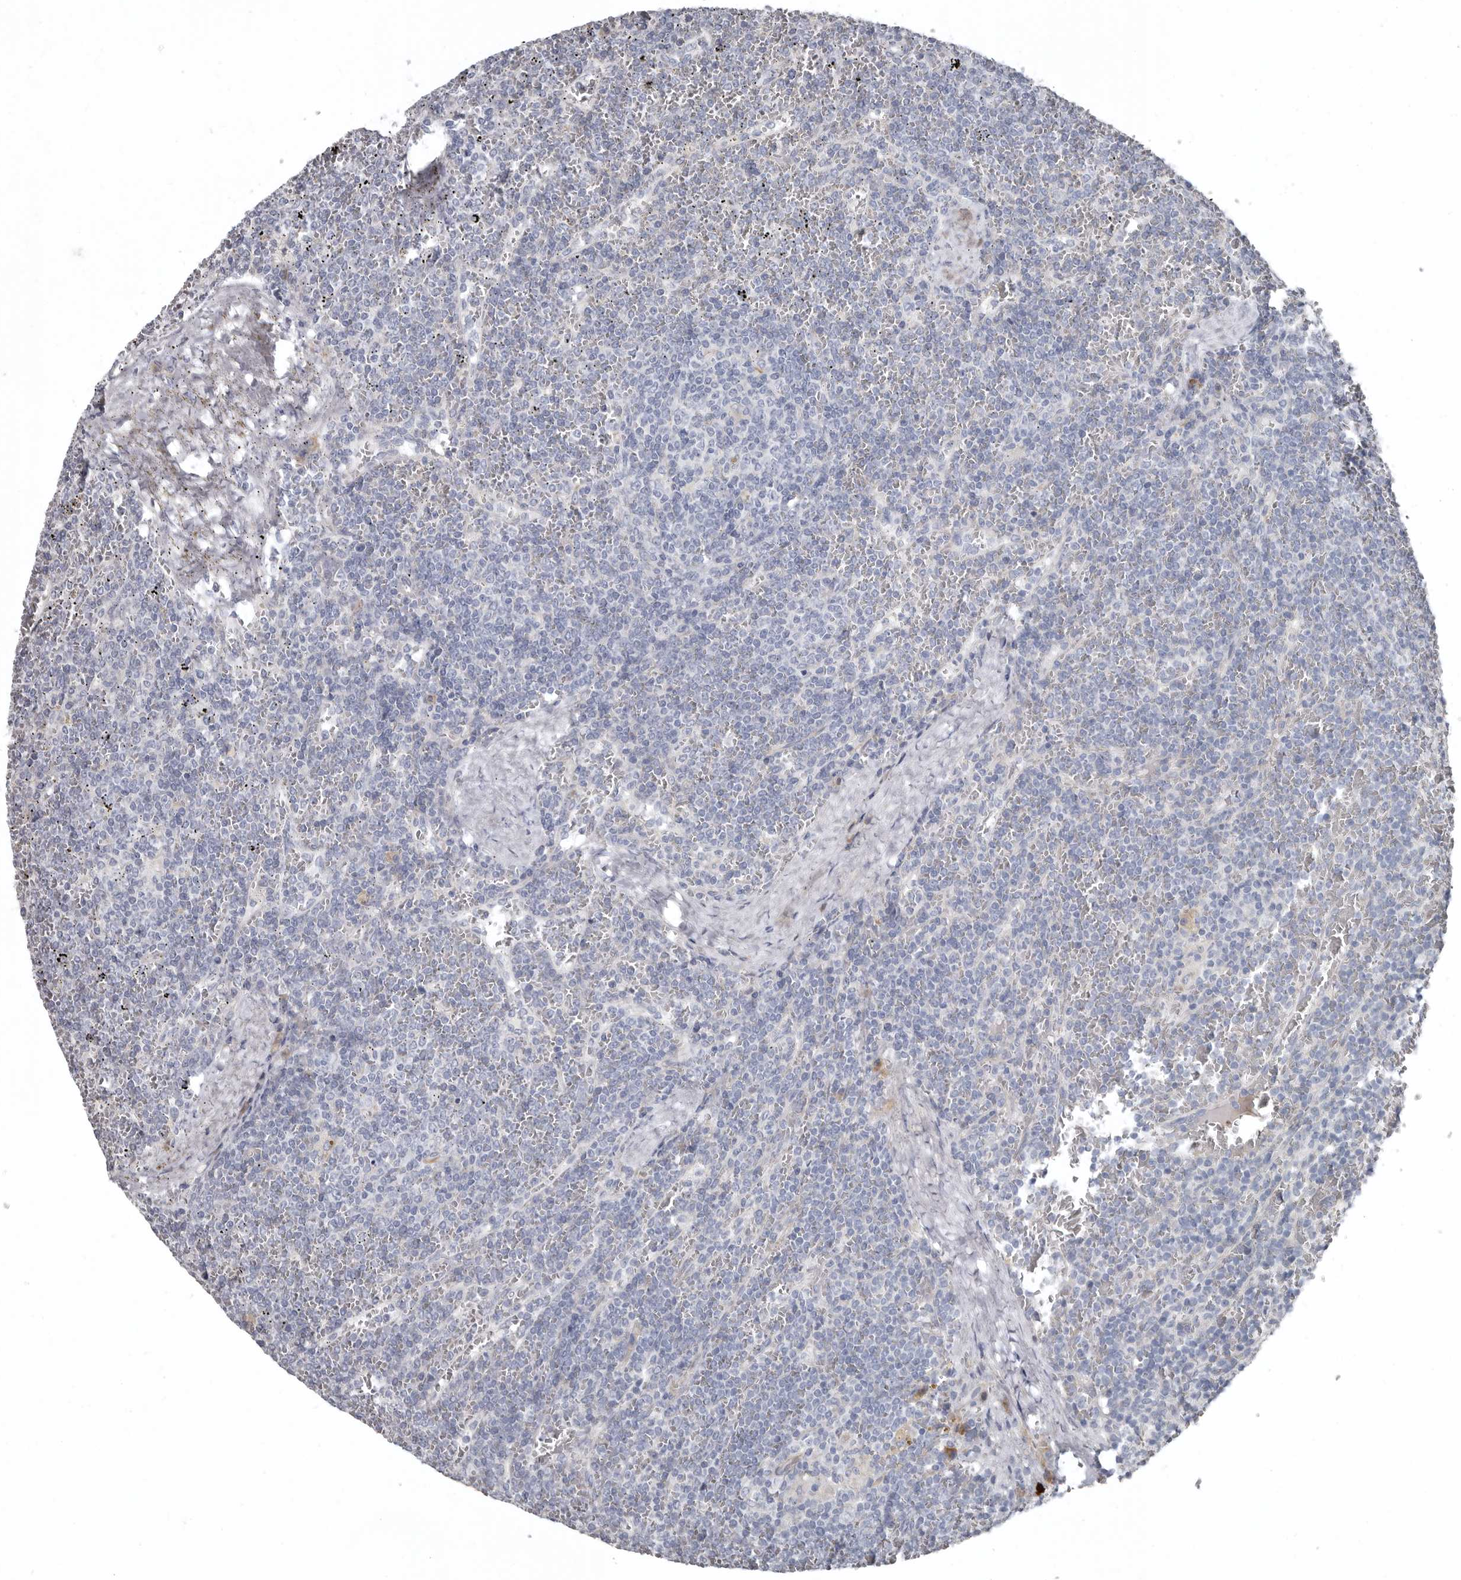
{"staining": {"intensity": "negative", "quantity": "none", "location": "none"}, "tissue": "lymphoma", "cell_type": "Tumor cells", "image_type": "cancer", "snomed": [{"axis": "morphology", "description": "Malignant lymphoma, non-Hodgkin's type, Low grade"}, {"axis": "topography", "description": "Spleen"}], "caption": "Lymphoma was stained to show a protein in brown. There is no significant expression in tumor cells. Nuclei are stained in blue.", "gene": "ZNF114", "patient": {"sex": "female", "age": 19}}